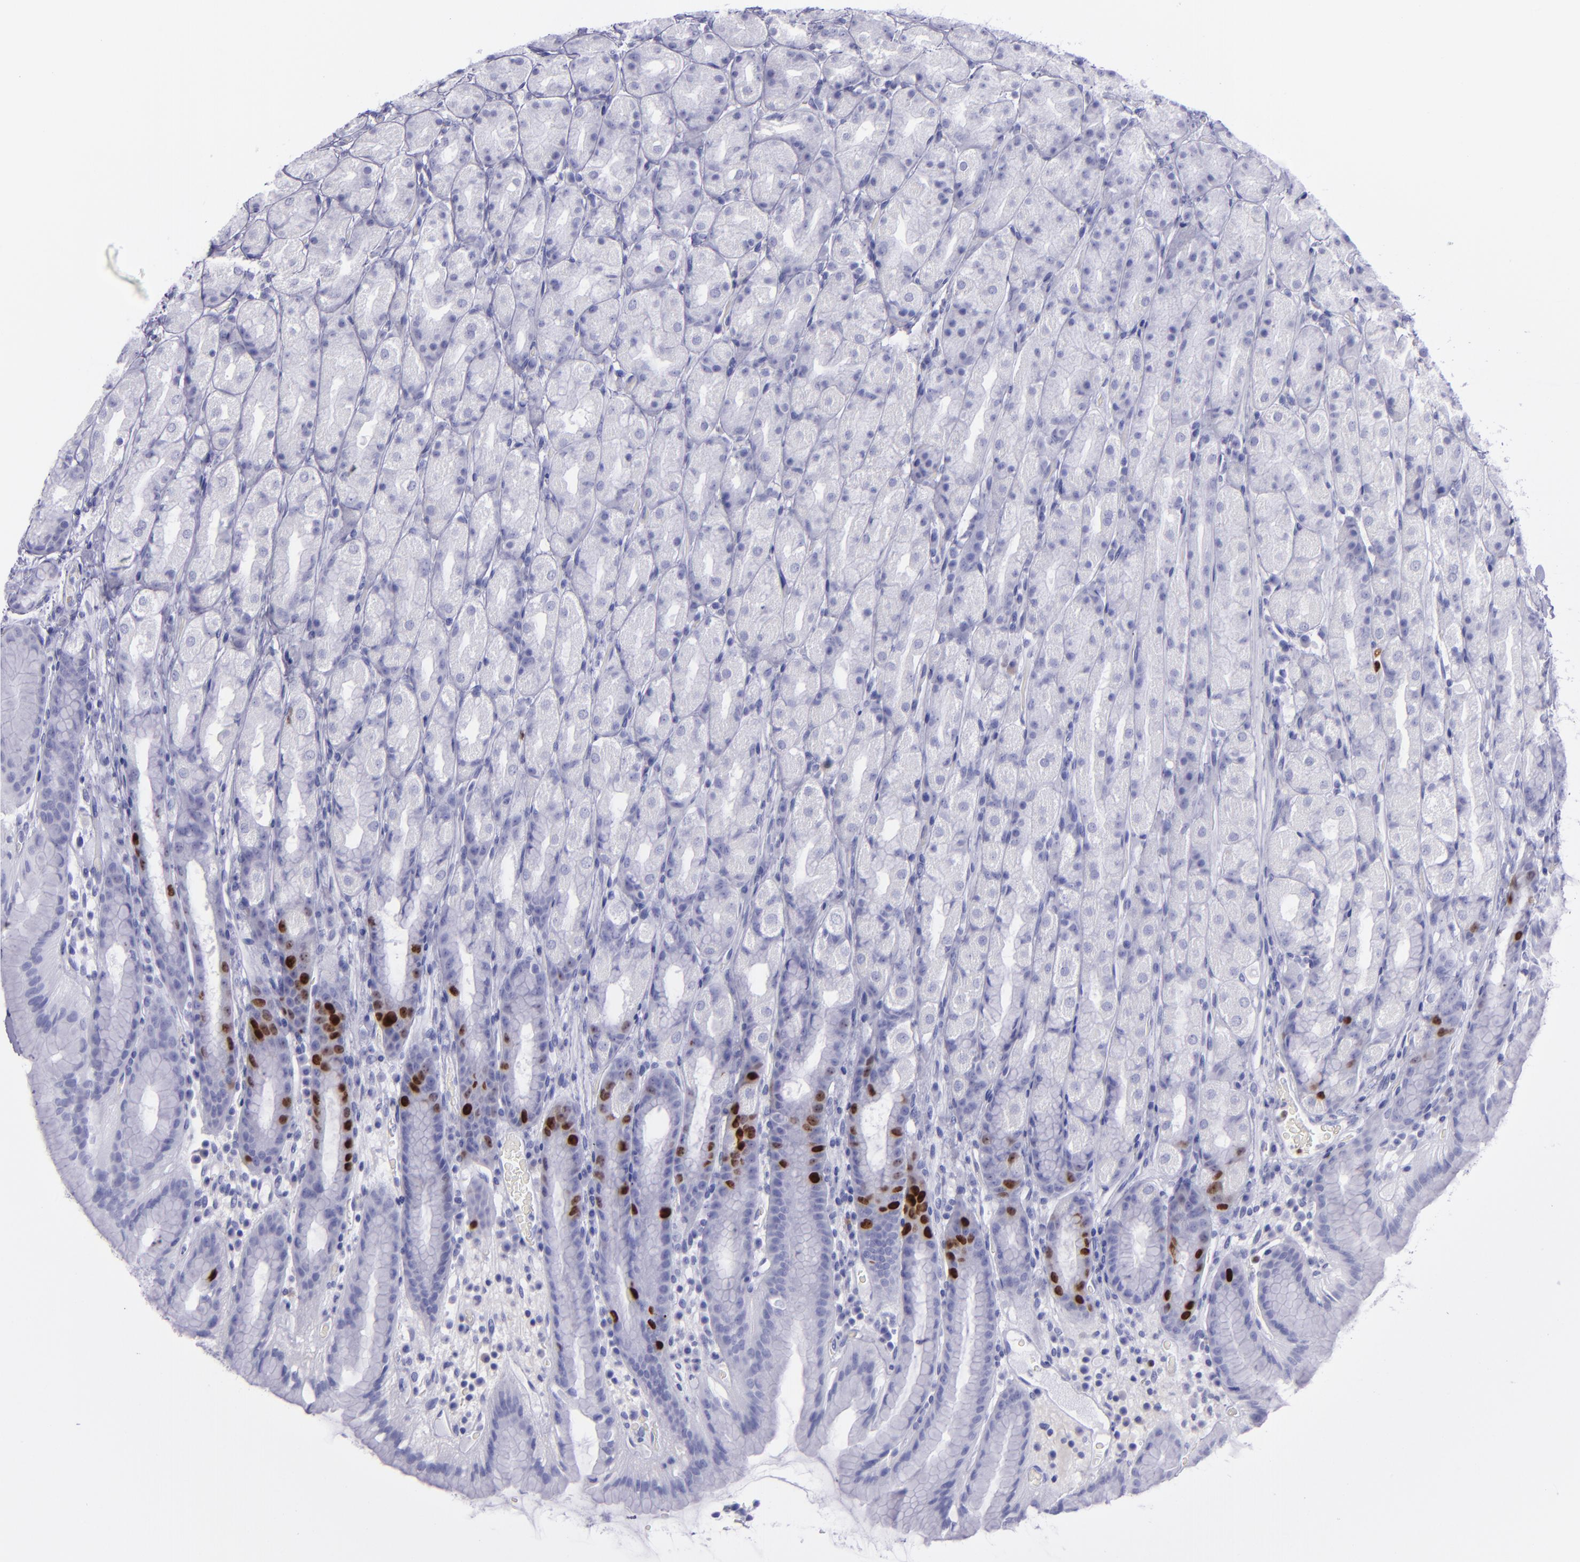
{"staining": {"intensity": "strong", "quantity": "<25%", "location": "nuclear"}, "tissue": "stomach", "cell_type": "Glandular cells", "image_type": "normal", "snomed": [{"axis": "morphology", "description": "Normal tissue, NOS"}, {"axis": "topography", "description": "Stomach, upper"}], "caption": "Unremarkable stomach was stained to show a protein in brown. There is medium levels of strong nuclear staining in about <25% of glandular cells.", "gene": "TOP2A", "patient": {"sex": "male", "age": 68}}